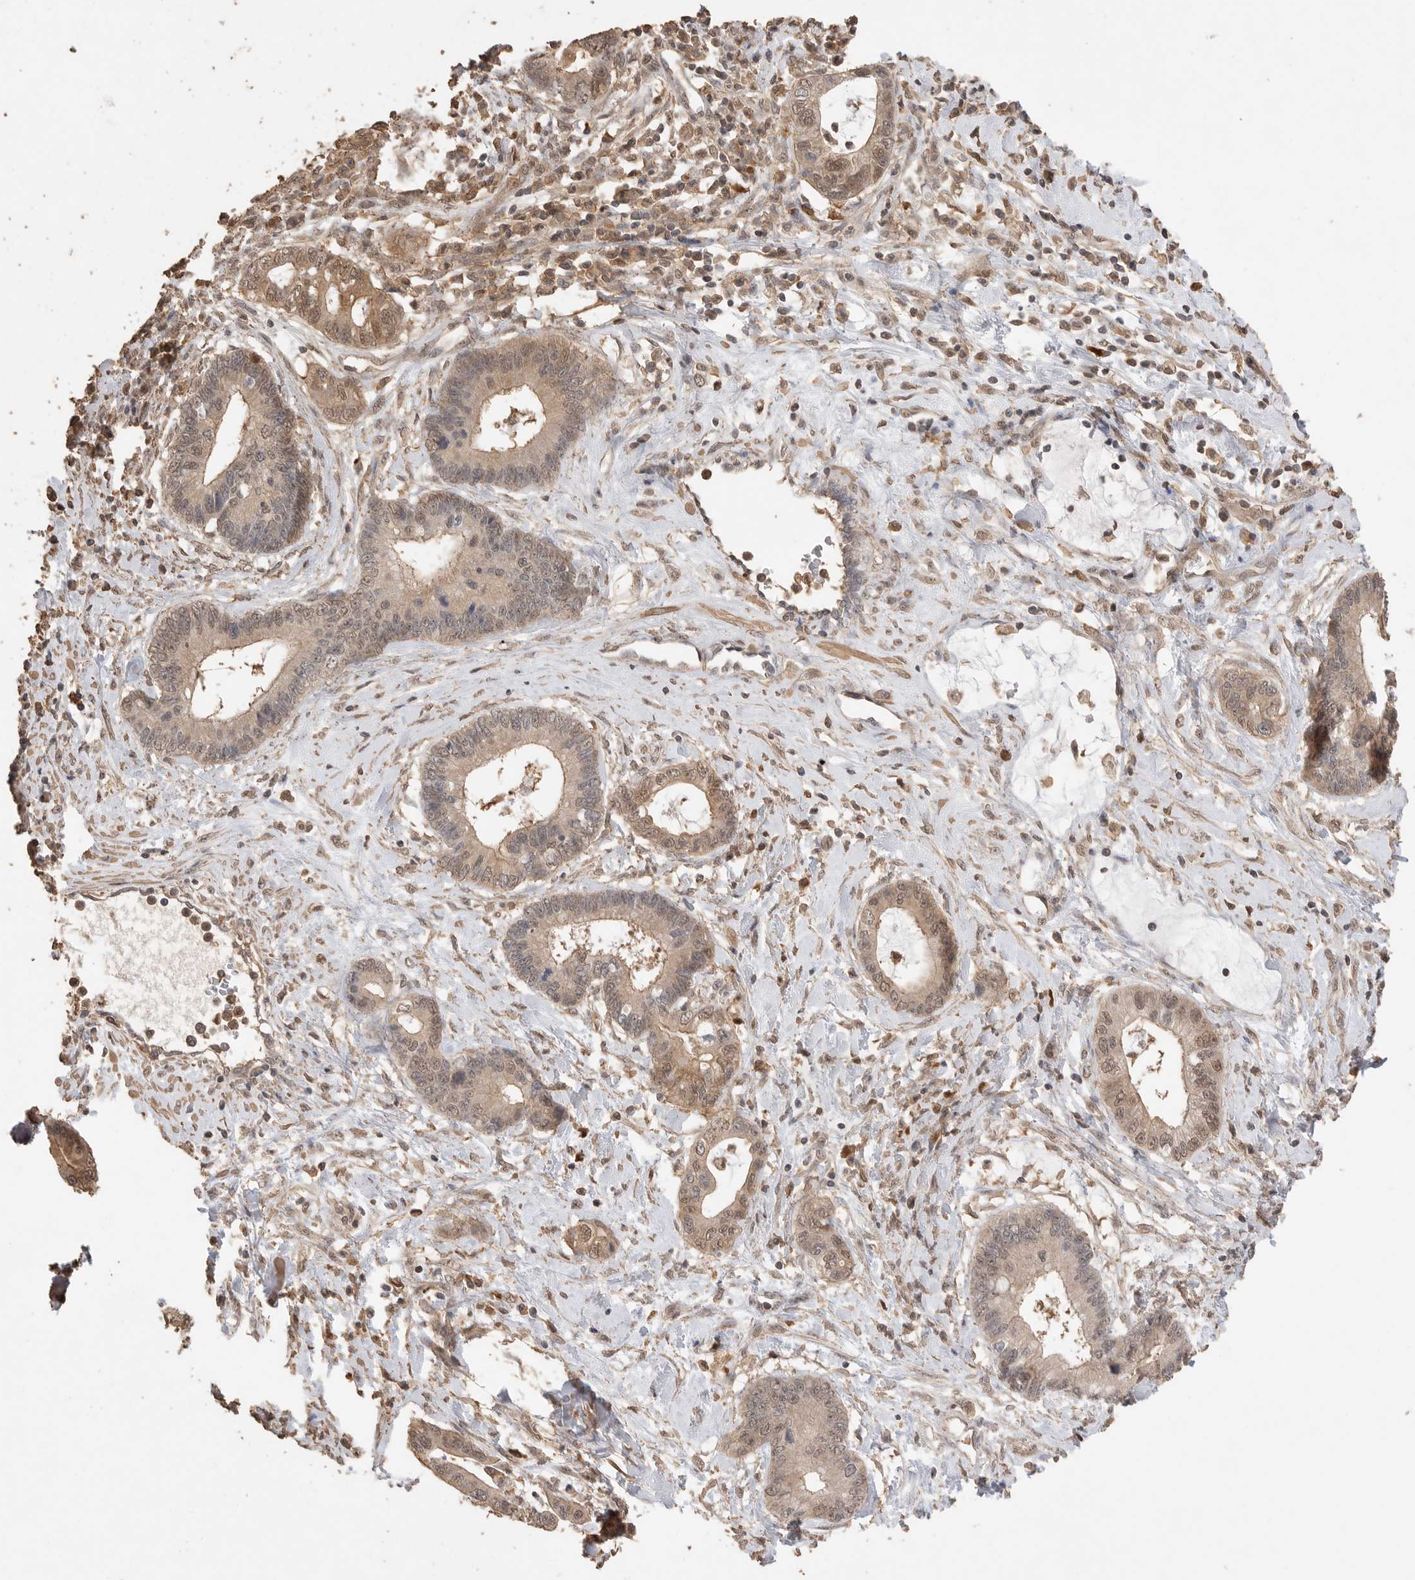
{"staining": {"intensity": "weak", "quantity": ">75%", "location": "cytoplasmic/membranous,nuclear"}, "tissue": "cervical cancer", "cell_type": "Tumor cells", "image_type": "cancer", "snomed": [{"axis": "morphology", "description": "Adenocarcinoma, NOS"}, {"axis": "topography", "description": "Cervix"}], "caption": "The immunohistochemical stain highlights weak cytoplasmic/membranous and nuclear positivity in tumor cells of adenocarcinoma (cervical) tissue.", "gene": "MAP2K1", "patient": {"sex": "female", "age": 44}}